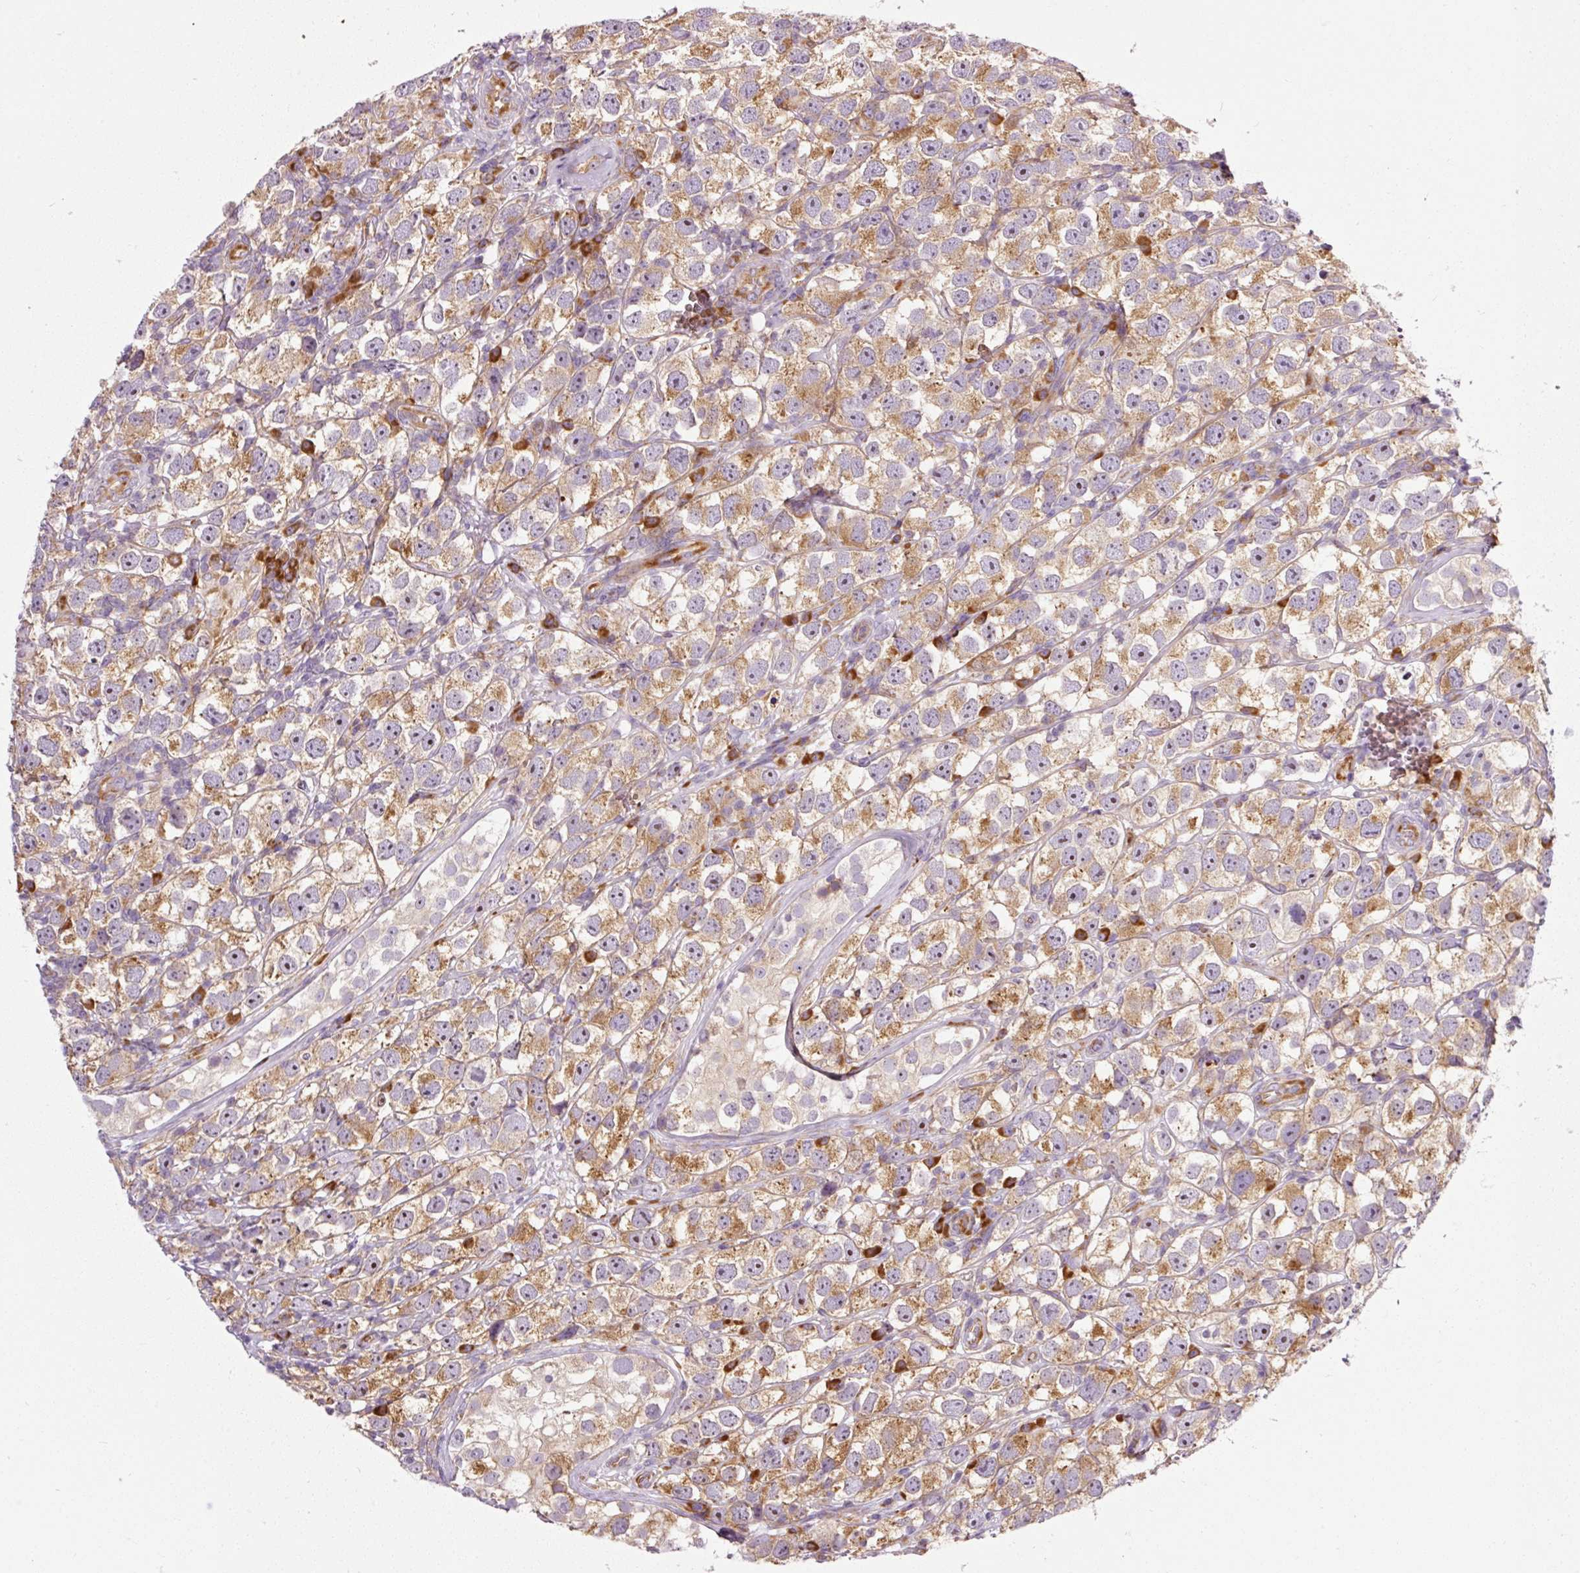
{"staining": {"intensity": "moderate", "quantity": ">75%", "location": "cytoplasmic/membranous"}, "tissue": "testis cancer", "cell_type": "Tumor cells", "image_type": "cancer", "snomed": [{"axis": "morphology", "description": "Seminoma, NOS"}, {"axis": "topography", "description": "Testis"}], "caption": "A high-resolution photomicrograph shows immunohistochemistry (IHC) staining of testis cancer (seminoma), which reveals moderate cytoplasmic/membranous expression in approximately >75% of tumor cells.", "gene": "RPL10A", "patient": {"sex": "male", "age": 26}}